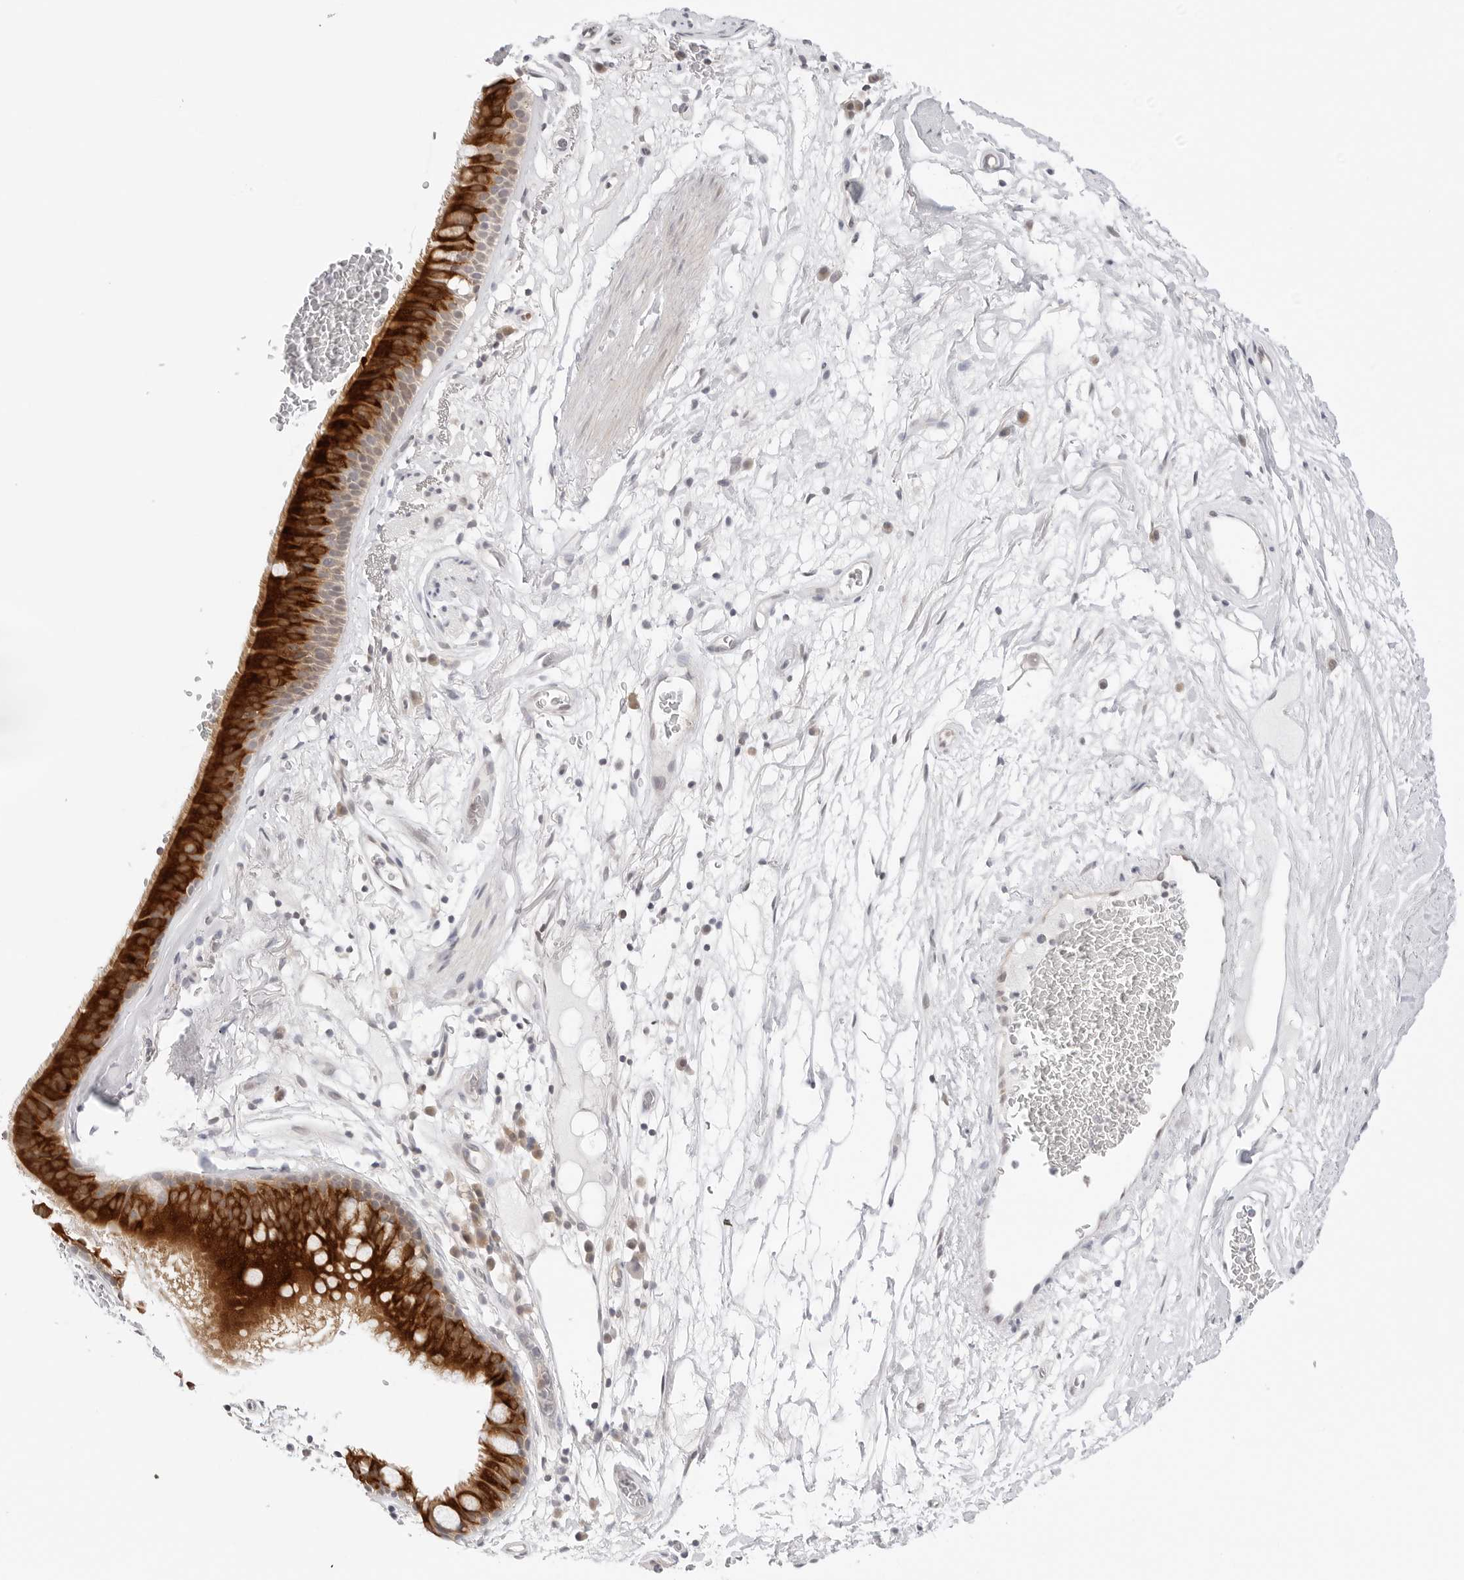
{"staining": {"intensity": "strong", "quantity": "25%-75%", "location": "cytoplasmic/membranous"}, "tissue": "bronchus", "cell_type": "Respiratory epithelial cells", "image_type": "normal", "snomed": [{"axis": "morphology", "description": "Normal tissue, NOS"}, {"axis": "topography", "description": "Cartilage tissue"}], "caption": "Protein staining by immunohistochemistry (IHC) exhibits strong cytoplasmic/membranous staining in approximately 25%-75% of respiratory epithelial cells in benign bronchus.", "gene": "NUDC", "patient": {"sex": "female", "age": 63}}